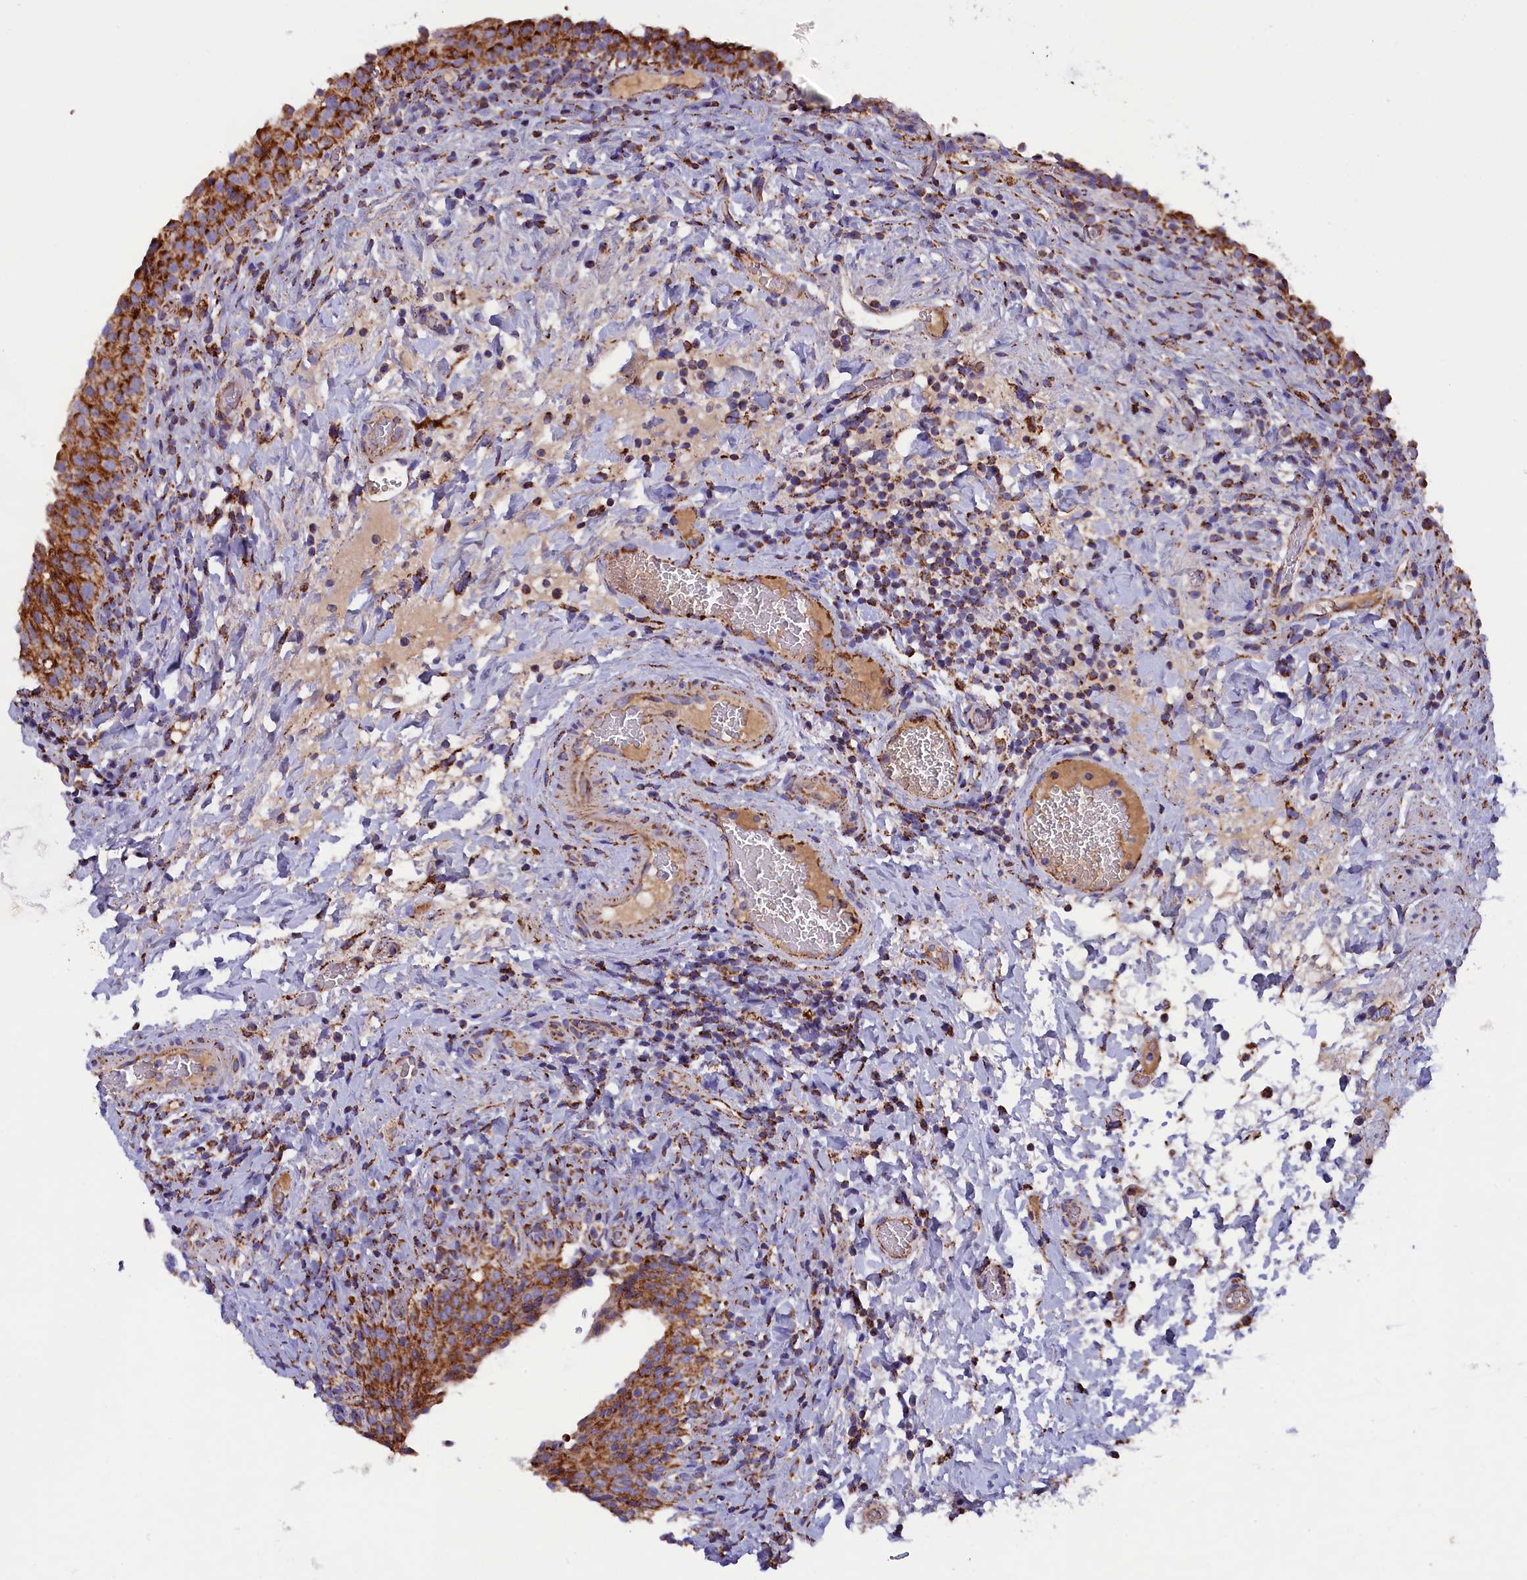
{"staining": {"intensity": "moderate", "quantity": ">75%", "location": "cytoplasmic/membranous"}, "tissue": "urinary bladder", "cell_type": "Urothelial cells", "image_type": "normal", "snomed": [{"axis": "morphology", "description": "Normal tissue, NOS"}, {"axis": "morphology", "description": "Inflammation, NOS"}, {"axis": "topography", "description": "Urinary bladder"}], "caption": "Approximately >75% of urothelial cells in unremarkable human urinary bladder display moderate cytoplasmic/membranous protein staining as visualized by brown immunohistochemical staining.", "gene": "SLC39A3", "patient": {"sex": "male", "age": 64}}